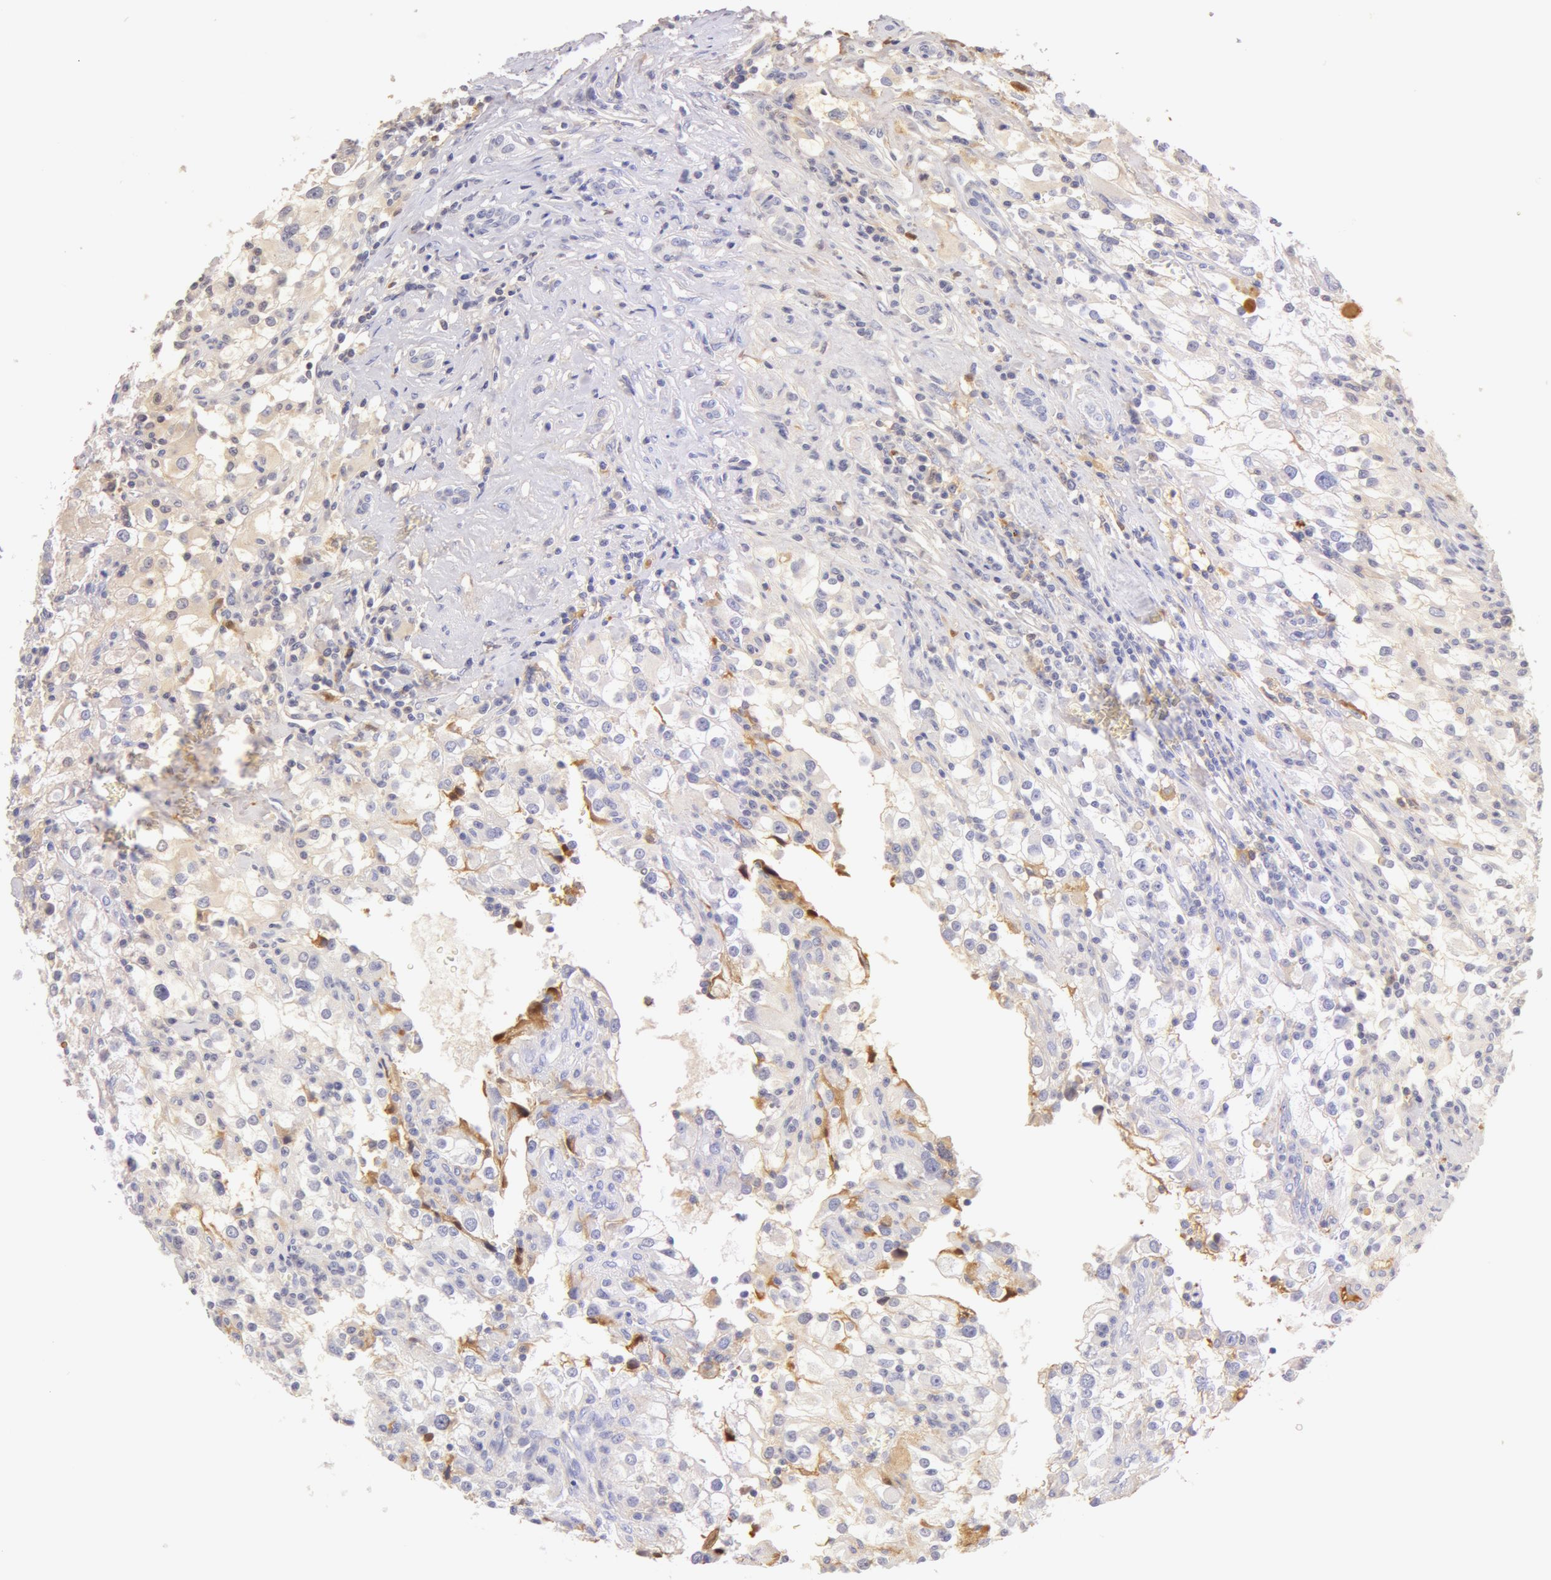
{"staining": {"intensity": "negative", "quantity": "none", "location": "none"}, "tissue": "renal cancer", "cell_type": "Tumor cells", "image_type": "cancer", "snomed": [{"axis": "morphology", "description": "Adenocarcinoma, NOS"}, {"axis": "topography", "description": "Kidney"}], "caption": "High magnification brightfield microscopy of adenocarcinoma (renal) stained with DAB (3,3'-diaminobenzidine) (brown) and counterstained with hematoxylin (blue): tumor cells show no significant staining.", "gene": "AHSG", "patient": {"sex": "female", "age": 52}}